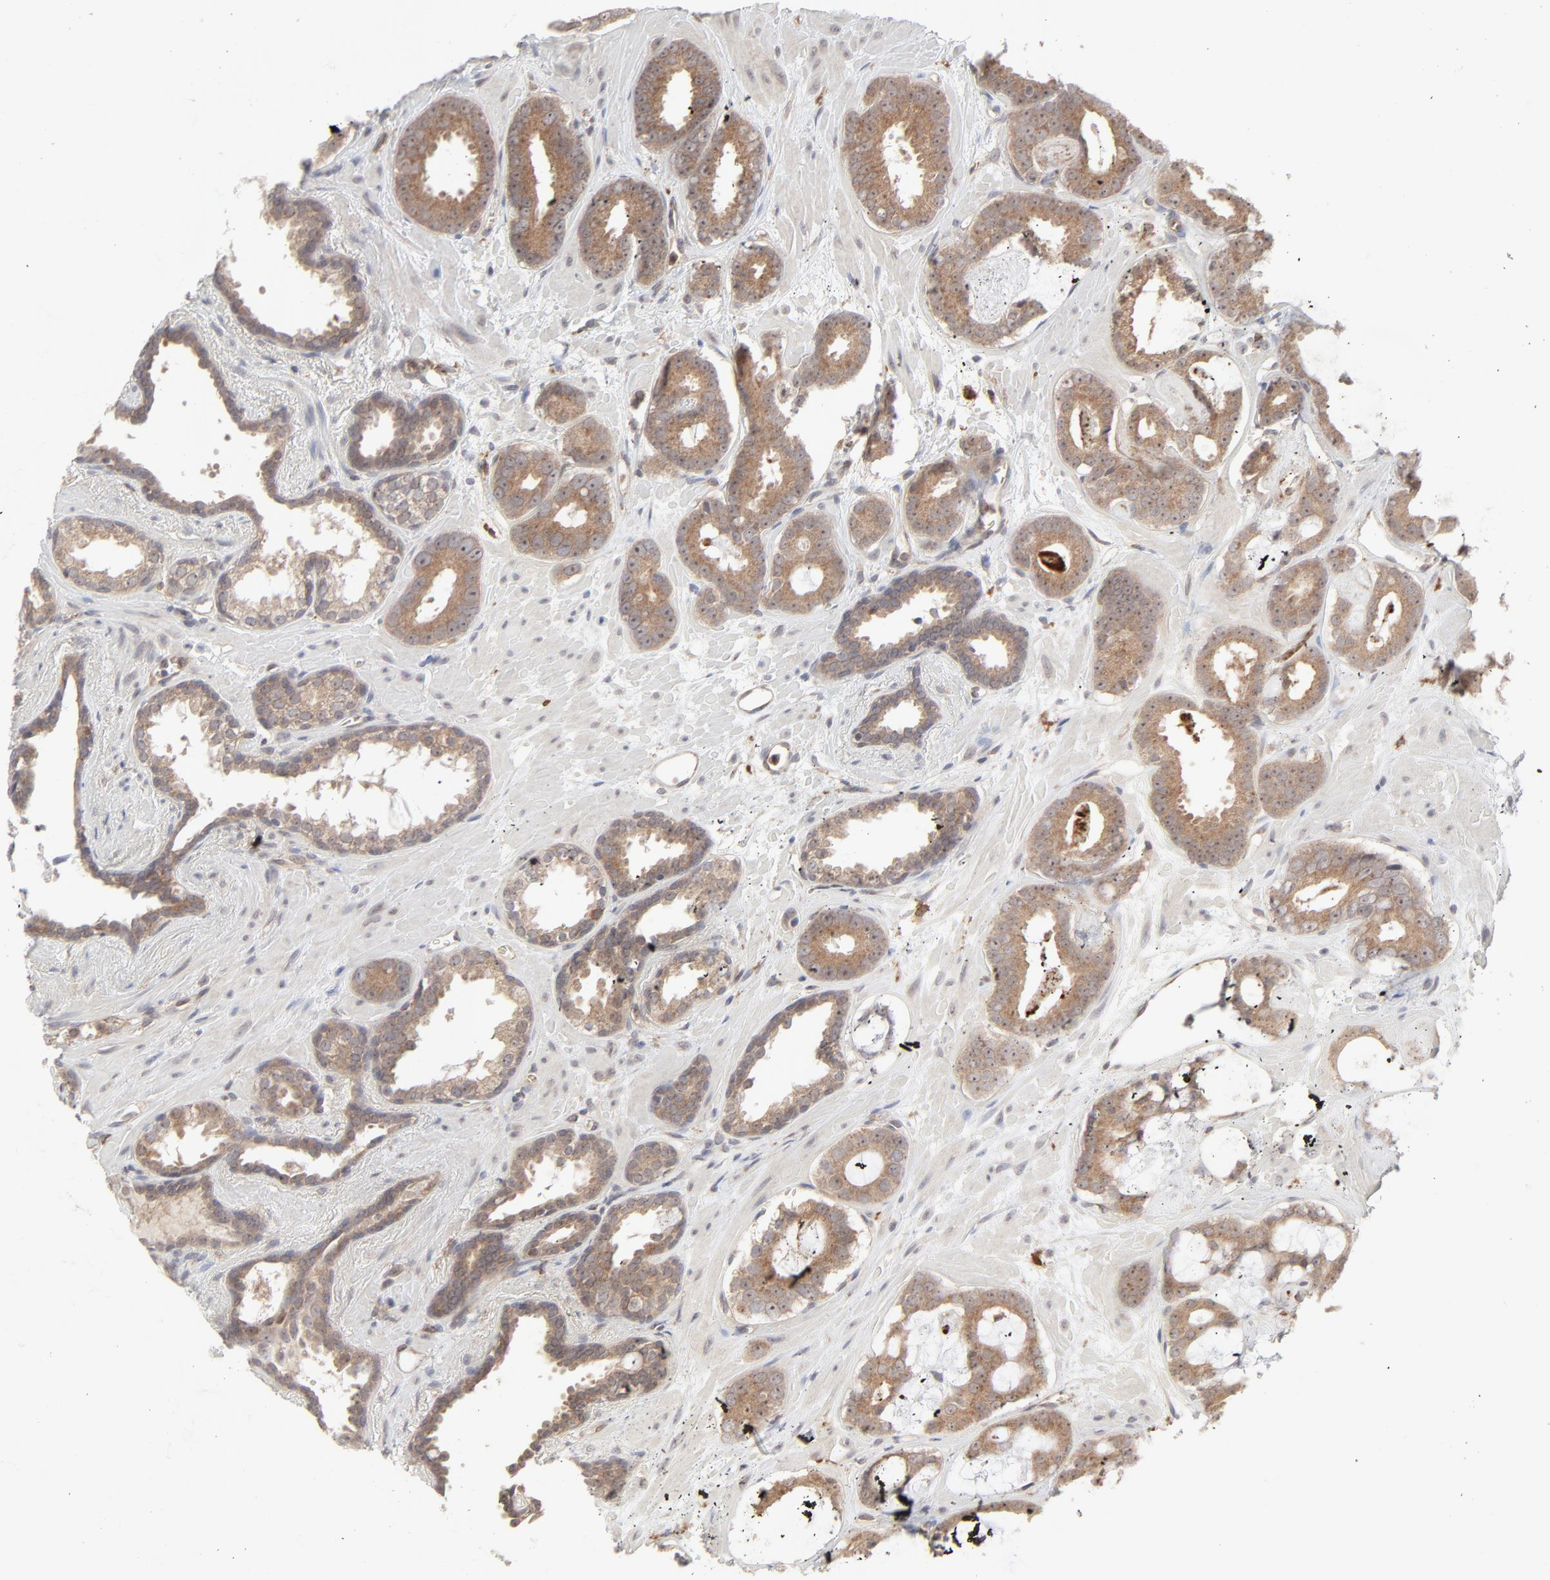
{"staining": {"intensity": "moderate", "quantity": ">75%", "location": "cytoplasmic/membranous"}, "tissue": "prostate cancer", "cell_type": "Tumor cells", "image_type": "cancer", "snomed": [{"axis": "morphology", "description": "Adenocarcinoma, Low grade"}, {"axis": "topography", "description": "Prostate"}], "caption": "Brown immunohistochemical staining in human adenocarcinoma (low-grade) (prostate) reveals moderate cytoplasmic/membranous expression in about >75% of tumor cells.", "gene": "RAB5C", "patient": {"sex": "male", "age": 57}}